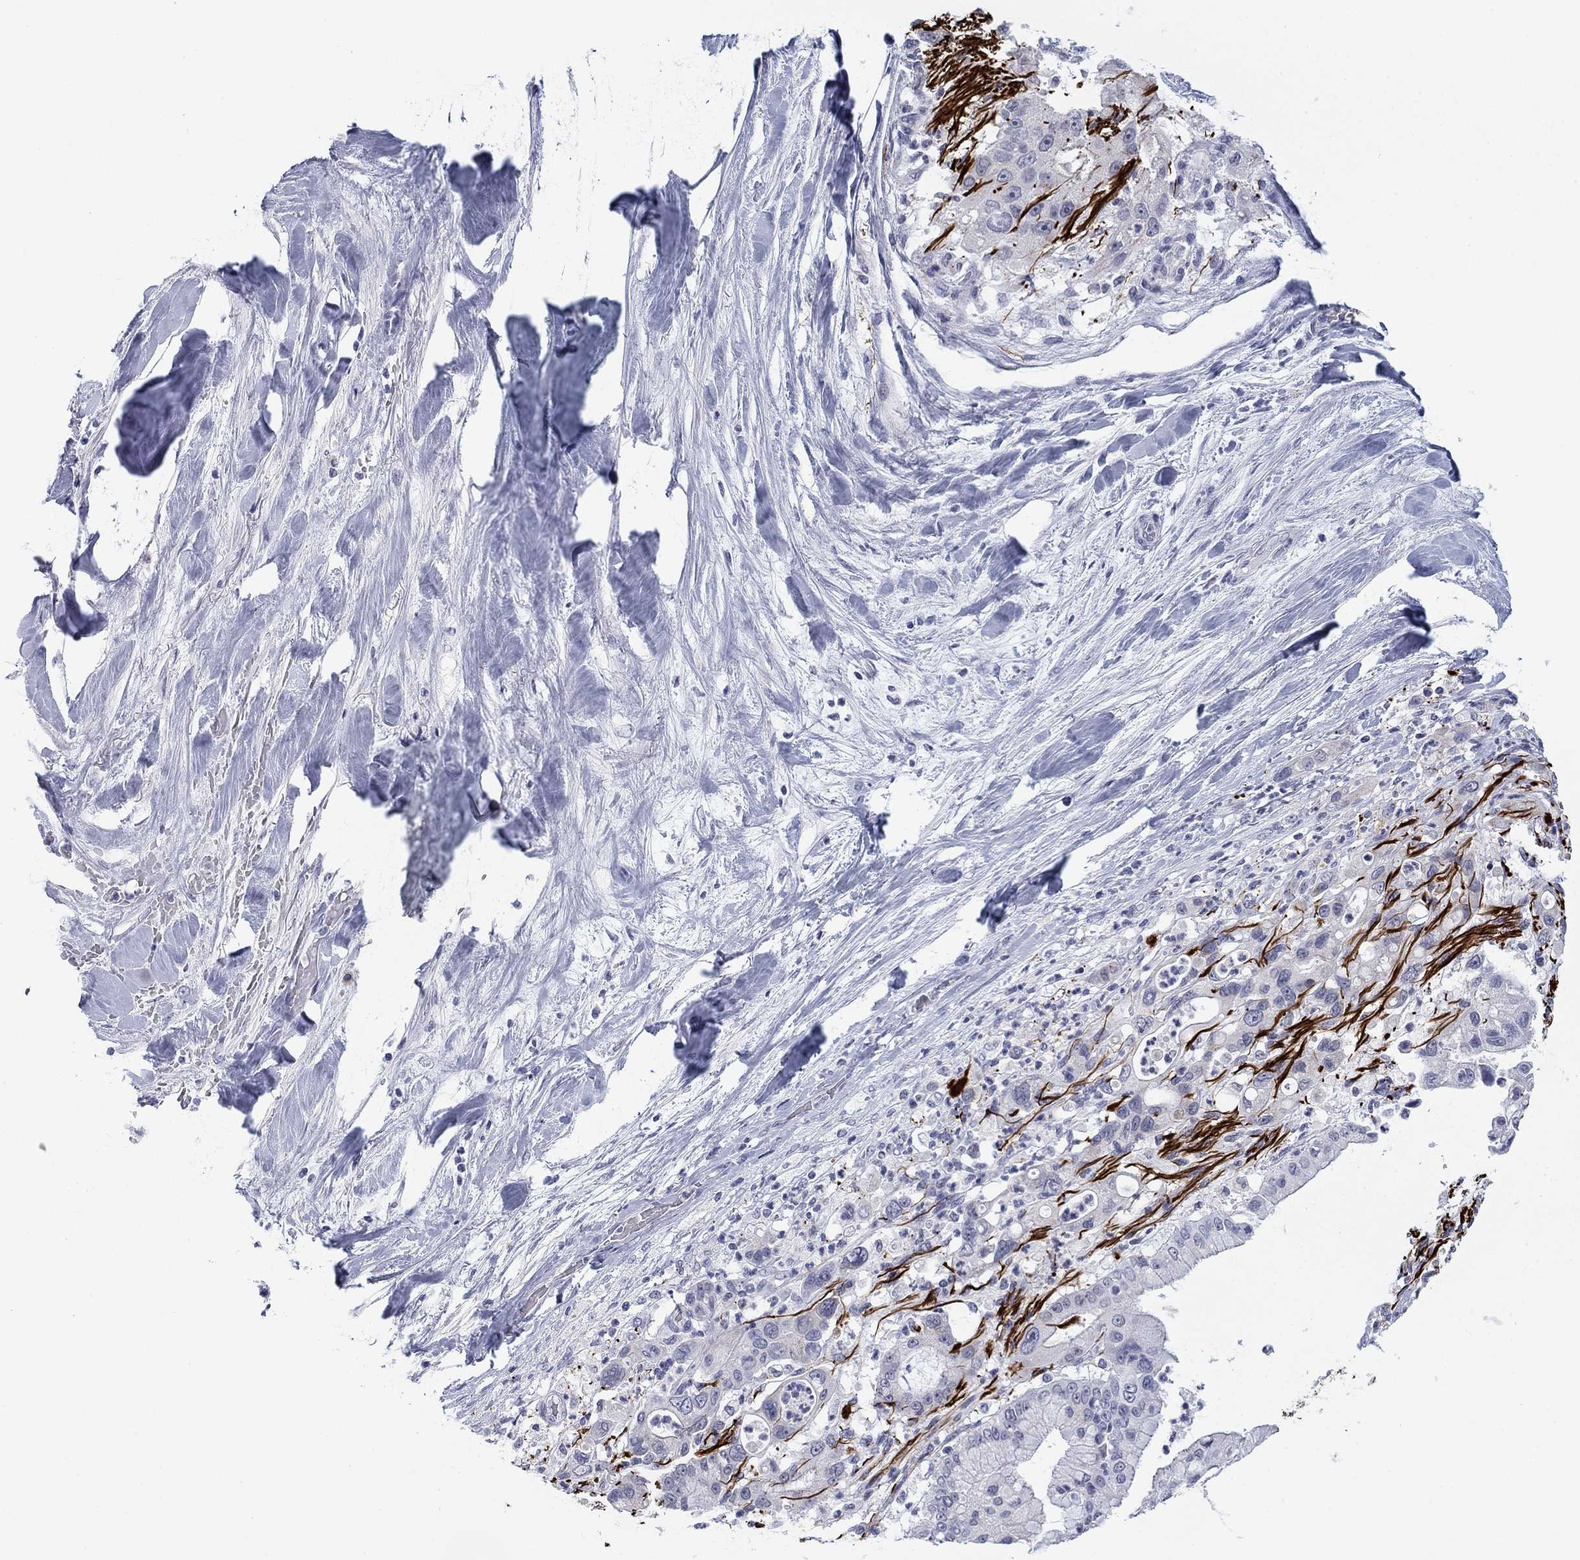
{"staining": {"intensity": "negative", "quantity": "none", "location": "none"}, "tissue": "liver cancer", "cell_type": "Tumor cells", "image_type": "cancer", "snomed": [{"axis": "morphology", "description": "Cholangiocarcinoma"}, {"axis": "topography", "description": "Liver"}], "caption": "Immunohistochemistry (IHC) image of cholangiocarcinoma (liver) stained for a protein (brown), which displays no expression in tumor cells. (DAB IHC, high magnification).", "gene": "PRPH", "patient": {"sex": "female", "age": 54}}